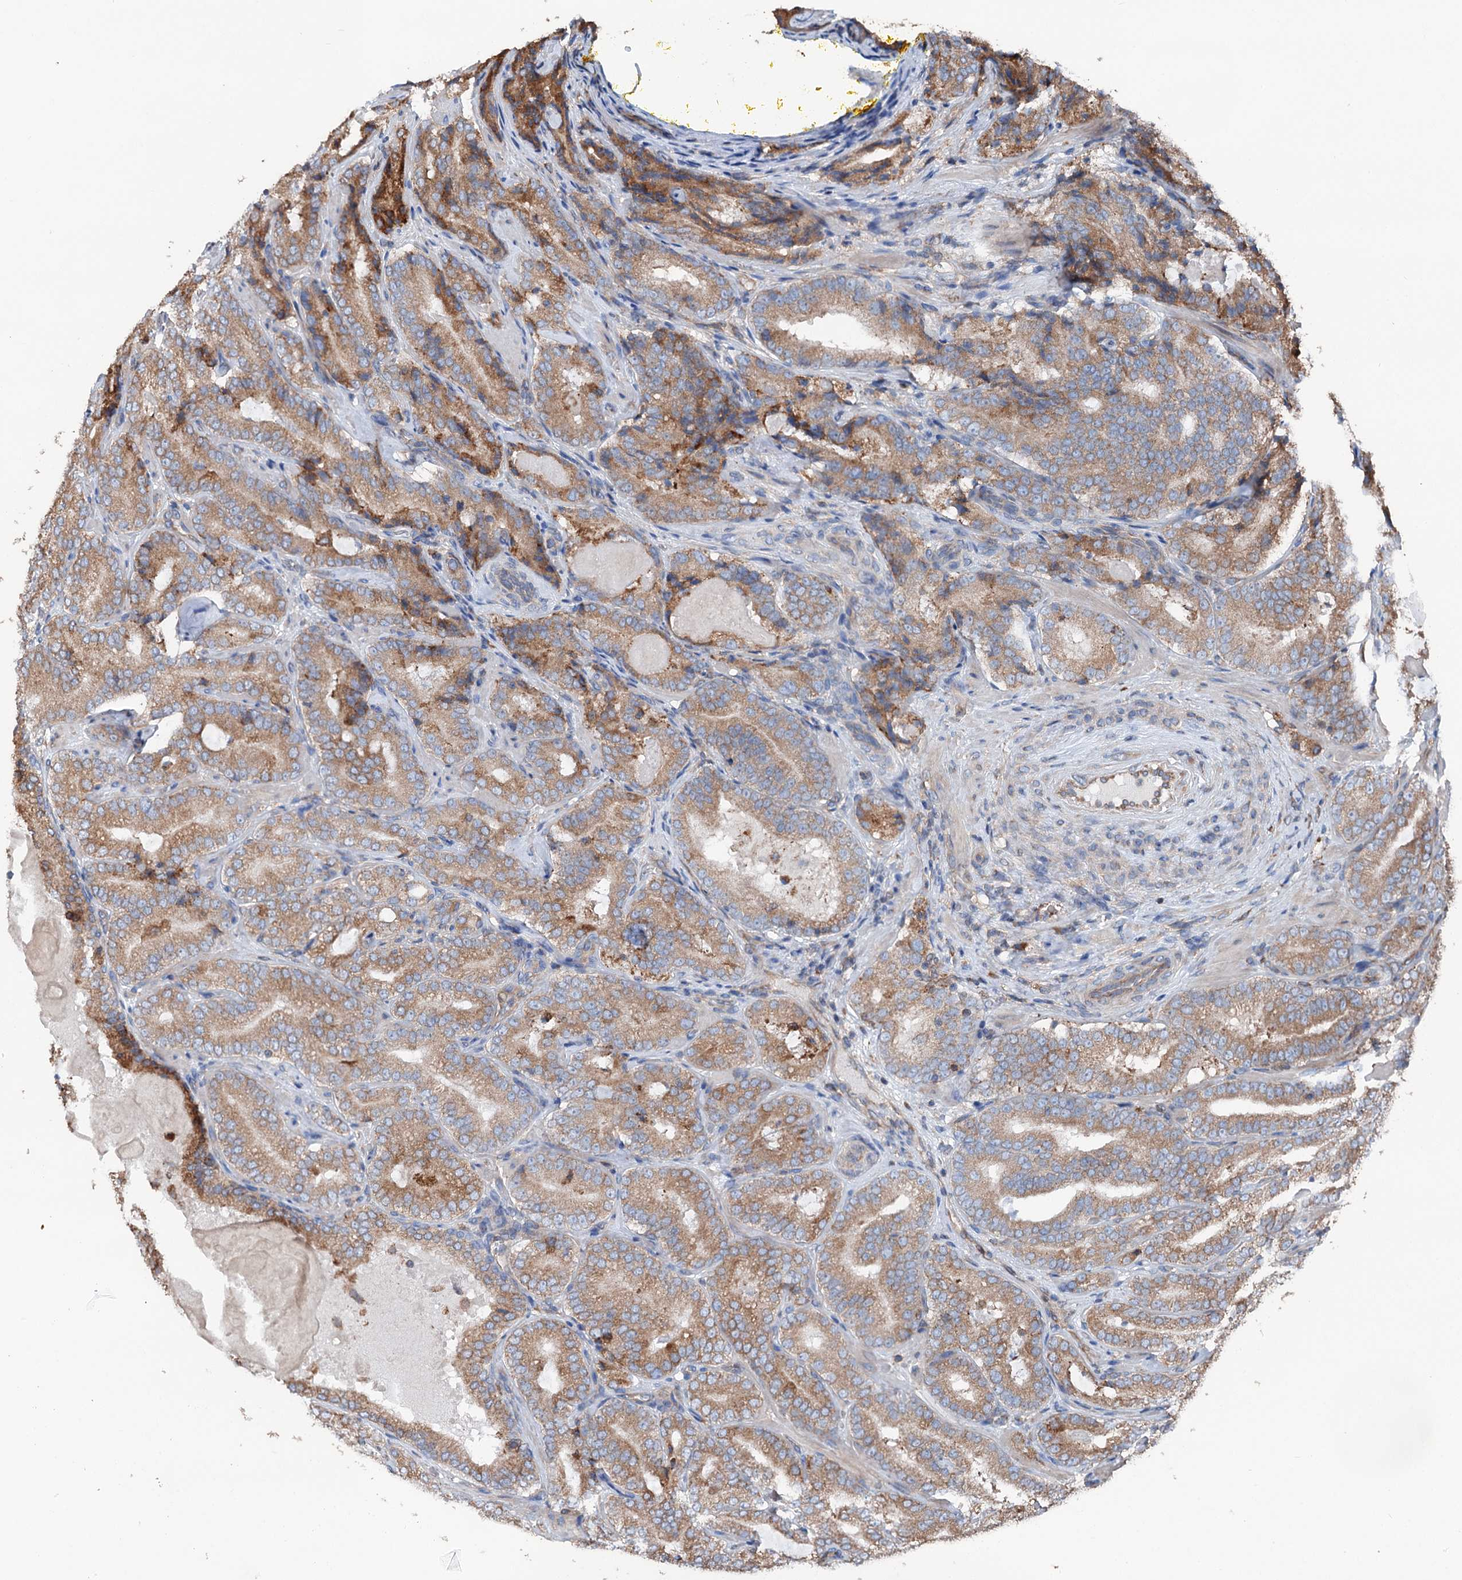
{"staining": {"intensity": "strong", "quantity": "25%-75%", "location": "cytoplasmic/membranous"}, "tissue": "prostate cancer", "cell_type": "Tumor cells", "image_type": "cancer", "snomed": [{"axis": "morphology", "description": "Adenocarcinoma, High grade"}, {"axis": "topography", "description": "Prostate"}], "caption": "Tumor cells demonstrate high levels of strong cytoplasmic/membranous positivity in approximately 25%-75% of cells in human prostate high-grade adenocarcinoma. (Stains: DAB in brown, nuclei in blue, Microscopy: brightfield microscopy at high magnification).", "gene": "ERP29", "patient": {"sex": "male", "age": 57}}